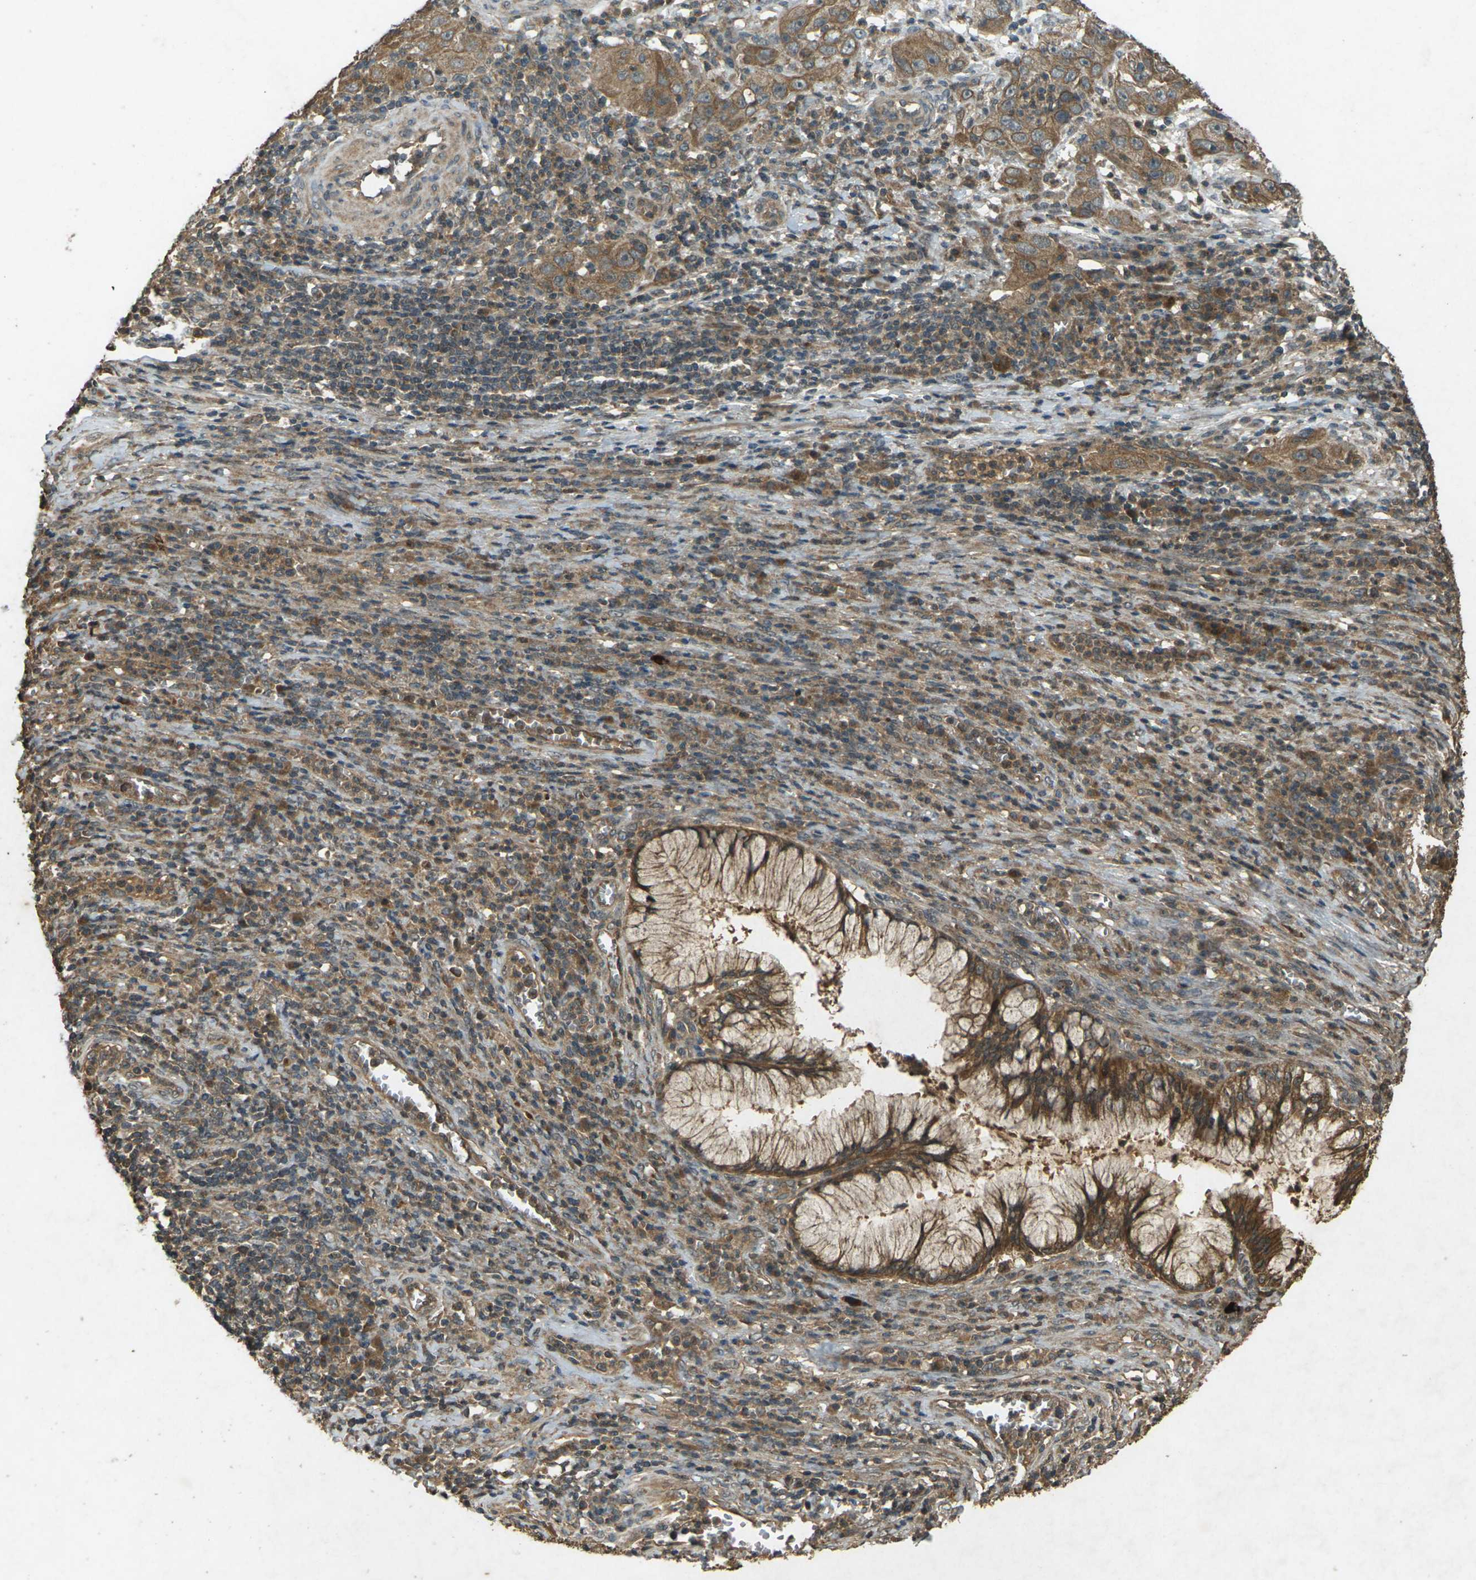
{"staining": {"intensity": "moderate", "quantity": ">75%", "location": "cytoplasmic/membranous"}, "tissue": "cervical cancer", "cell_type": "Tumor cells", "image_type": "cancer", "snomed": [{"axis": "morphology", "description": "Squamous cell carcinoma, NOS"}, {"axis": "topography", "description": "Cervix"}], "caption": "Immunohistochemistry (IHC) staining of cervical cancer, which reveals medium levels of moderate cytoplasmic/membranous staining in about >75% of tumor cells indicating moderate cytoplasmic/membranous protein expression. The staining was performed using DAB (3,3'-diaminobenzidine) (brown) for protein detection and nuclei were counterstained in hematoxylin (blue).", "gene": "TAP1", "patient": {"sex": "female", "age": 32}}